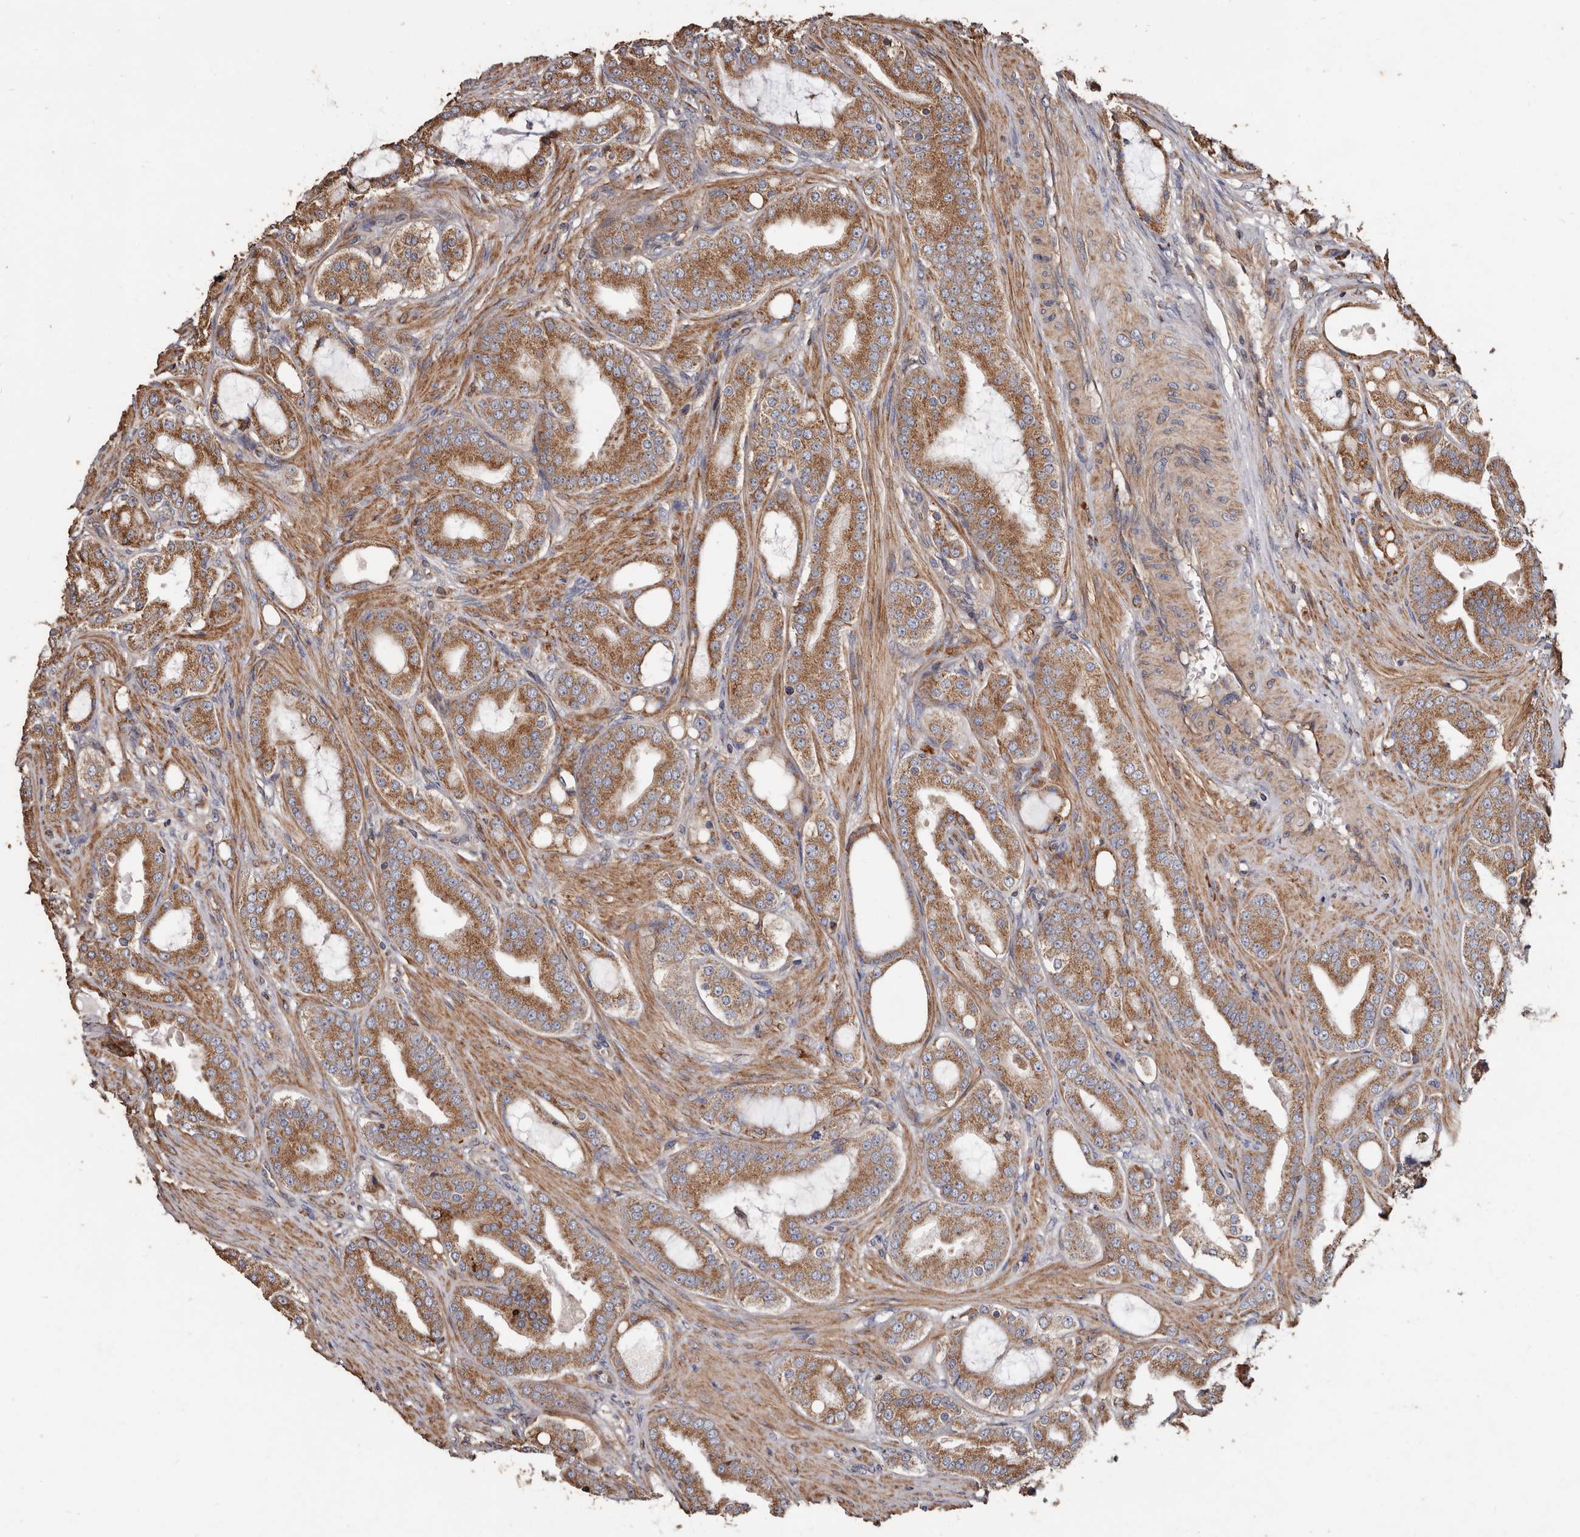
{"staining": {"intensity": "moderate", "quantity": ">75%", "location": "cytoplasmic/membranous"}, "tissue": "prostate cancer", "cell_type": "Tumor cells", "image_type": "cancer", "snomed": [{"axis": "morphology", "description": "Adenocarcinoma, High grade"}, {"axis": "topography", "description": "Prostate"}], "caption": "The immunohistochemical stain labels moderate cytoplasmic/membranous positivity in tumor cells of prostate cancer tissue. (DAB IHC with brightfield microscopy, high magnification).", "gene": "OSGIN2", "patient": {"sex": "male", "age": 60}}